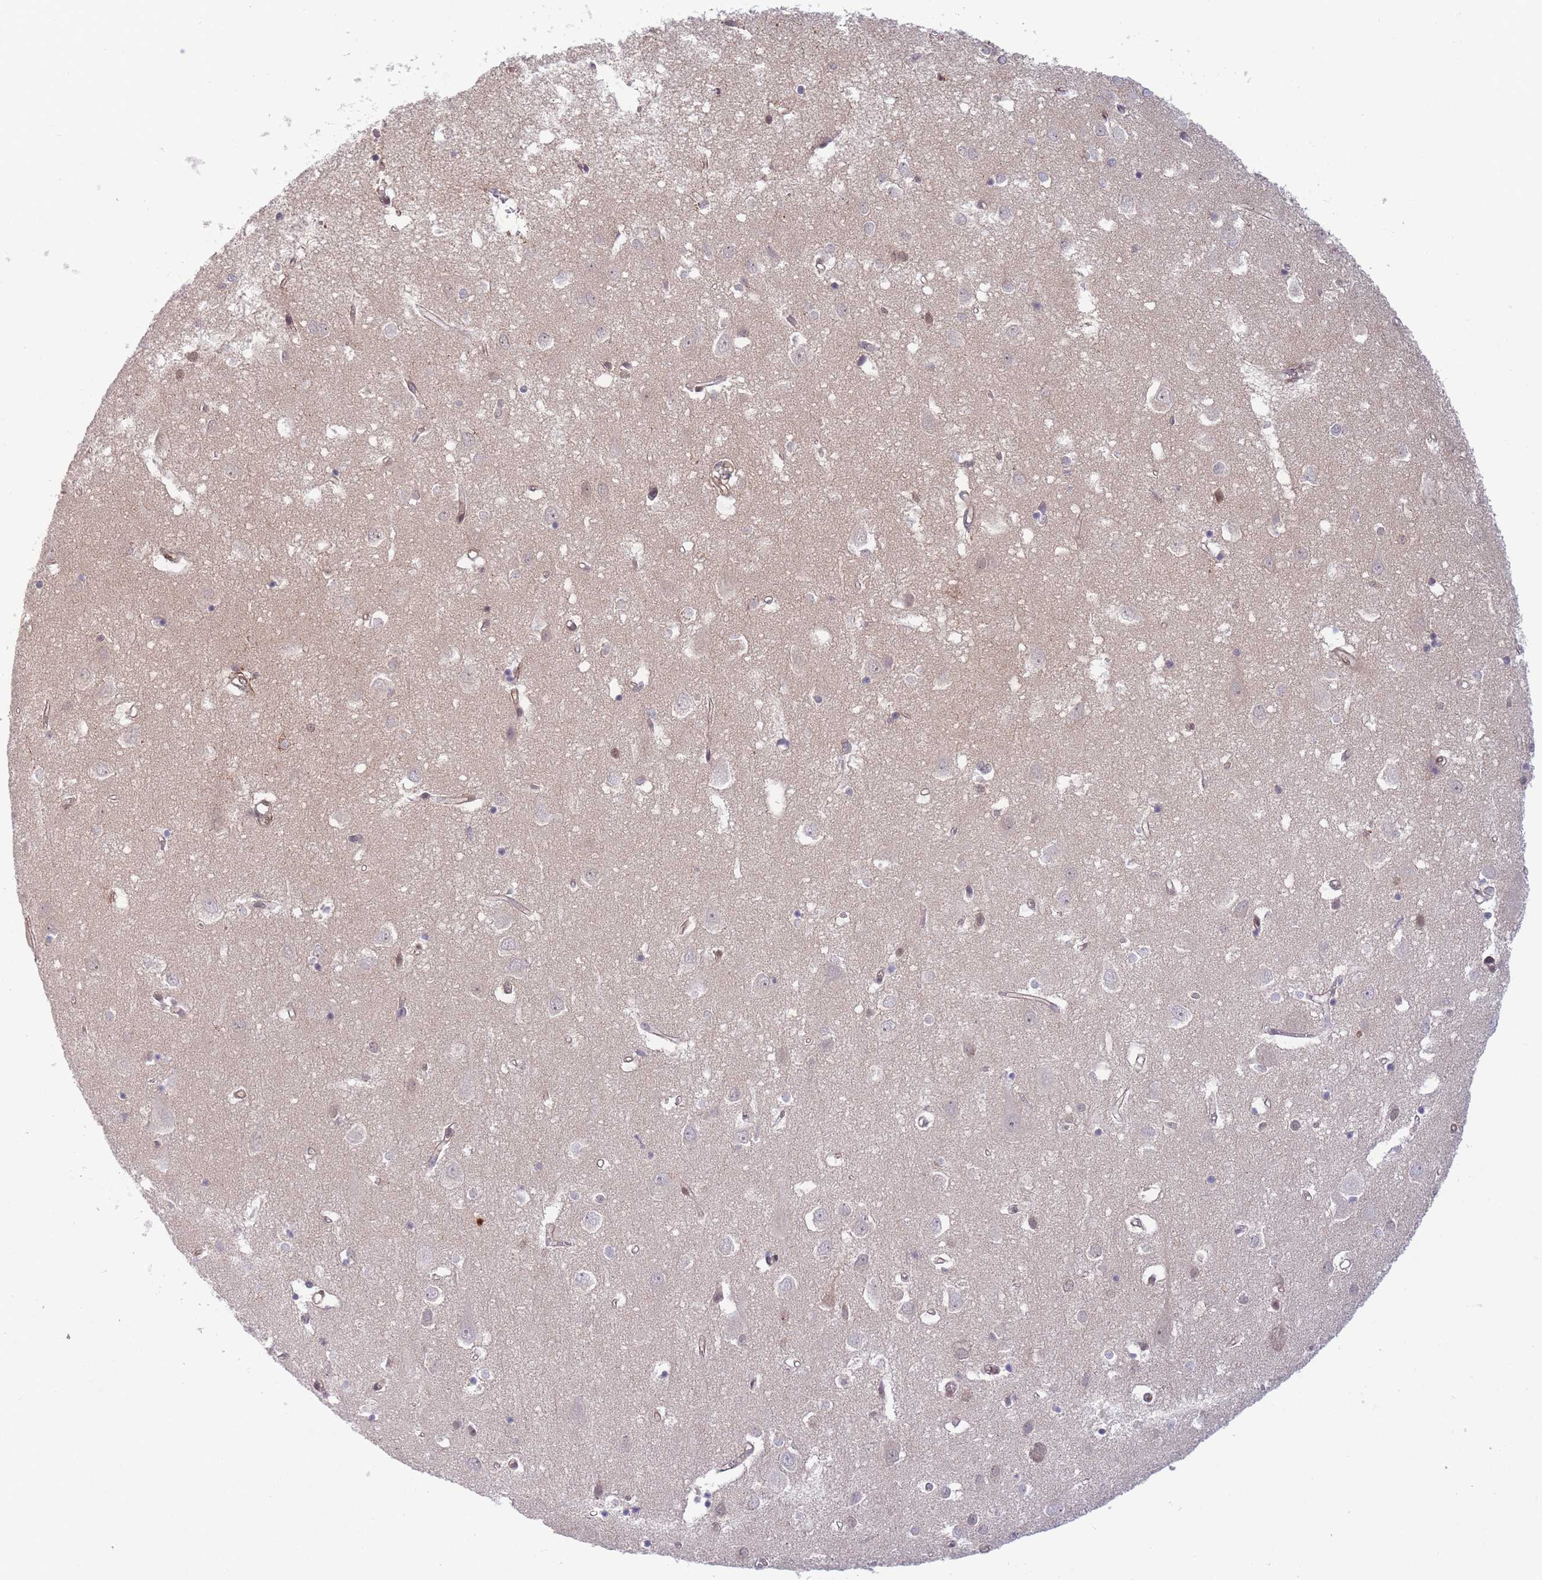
{"staining": {"intensity": "negative", "quantity": "none", "location": "none"}, "tissue": "cerebral cortex", "cell_type": "Endothelial cells", "image_type": "normal", "snomed": [{"axis": "morphology", "description": "Normal tissue, NOS"}, {"axis": "topography", "description": "Cerebral cortex"}], "caption": "This is an immunohistochemistry image of benign cerebral cortex. There is no staining in endothelial cells.", "gene": "NSFL1C", "patient": {"sex": "male", "age": 70}}